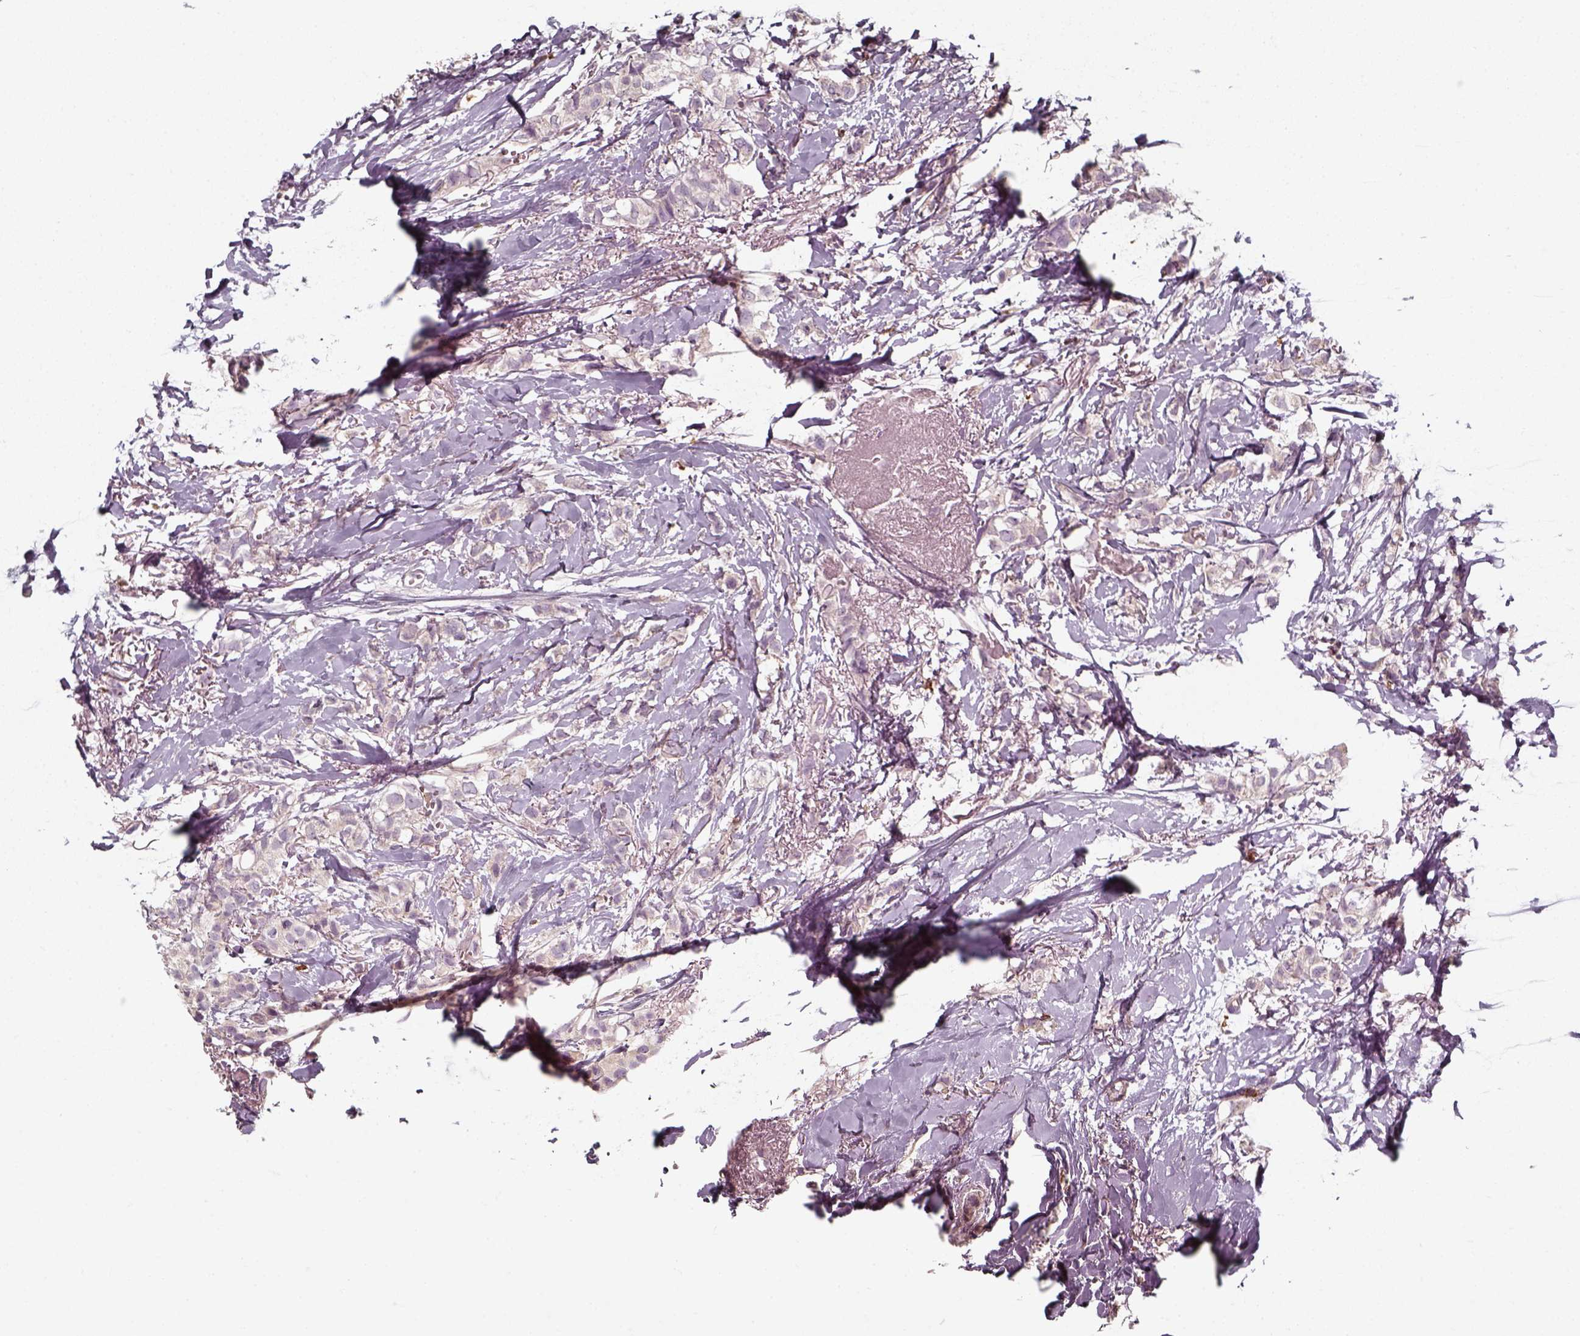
{"staining": {"intensity": "negative", "quantity": "none", "location": "none"}, "tissue": "breast cancer", "cell_type": "Tumor cells", "image_type": "cancer", "snomed": [{"axis": "morphology", "description": "Duct carcinoma"}, {"axis": "topography", "description": "Breast"}], "caption": "Immunohistochemistry (IHC) photomicrograph of neoplastic tissue: human breast cancer (infiltrating ductal carcinoma) stained with DAB (3,3'-diaminobenzidine) demonstrates no significant protein positivity in tumor cells.", "gene": "UNC13D", "patient": {"sex": "female", "age": 85}}